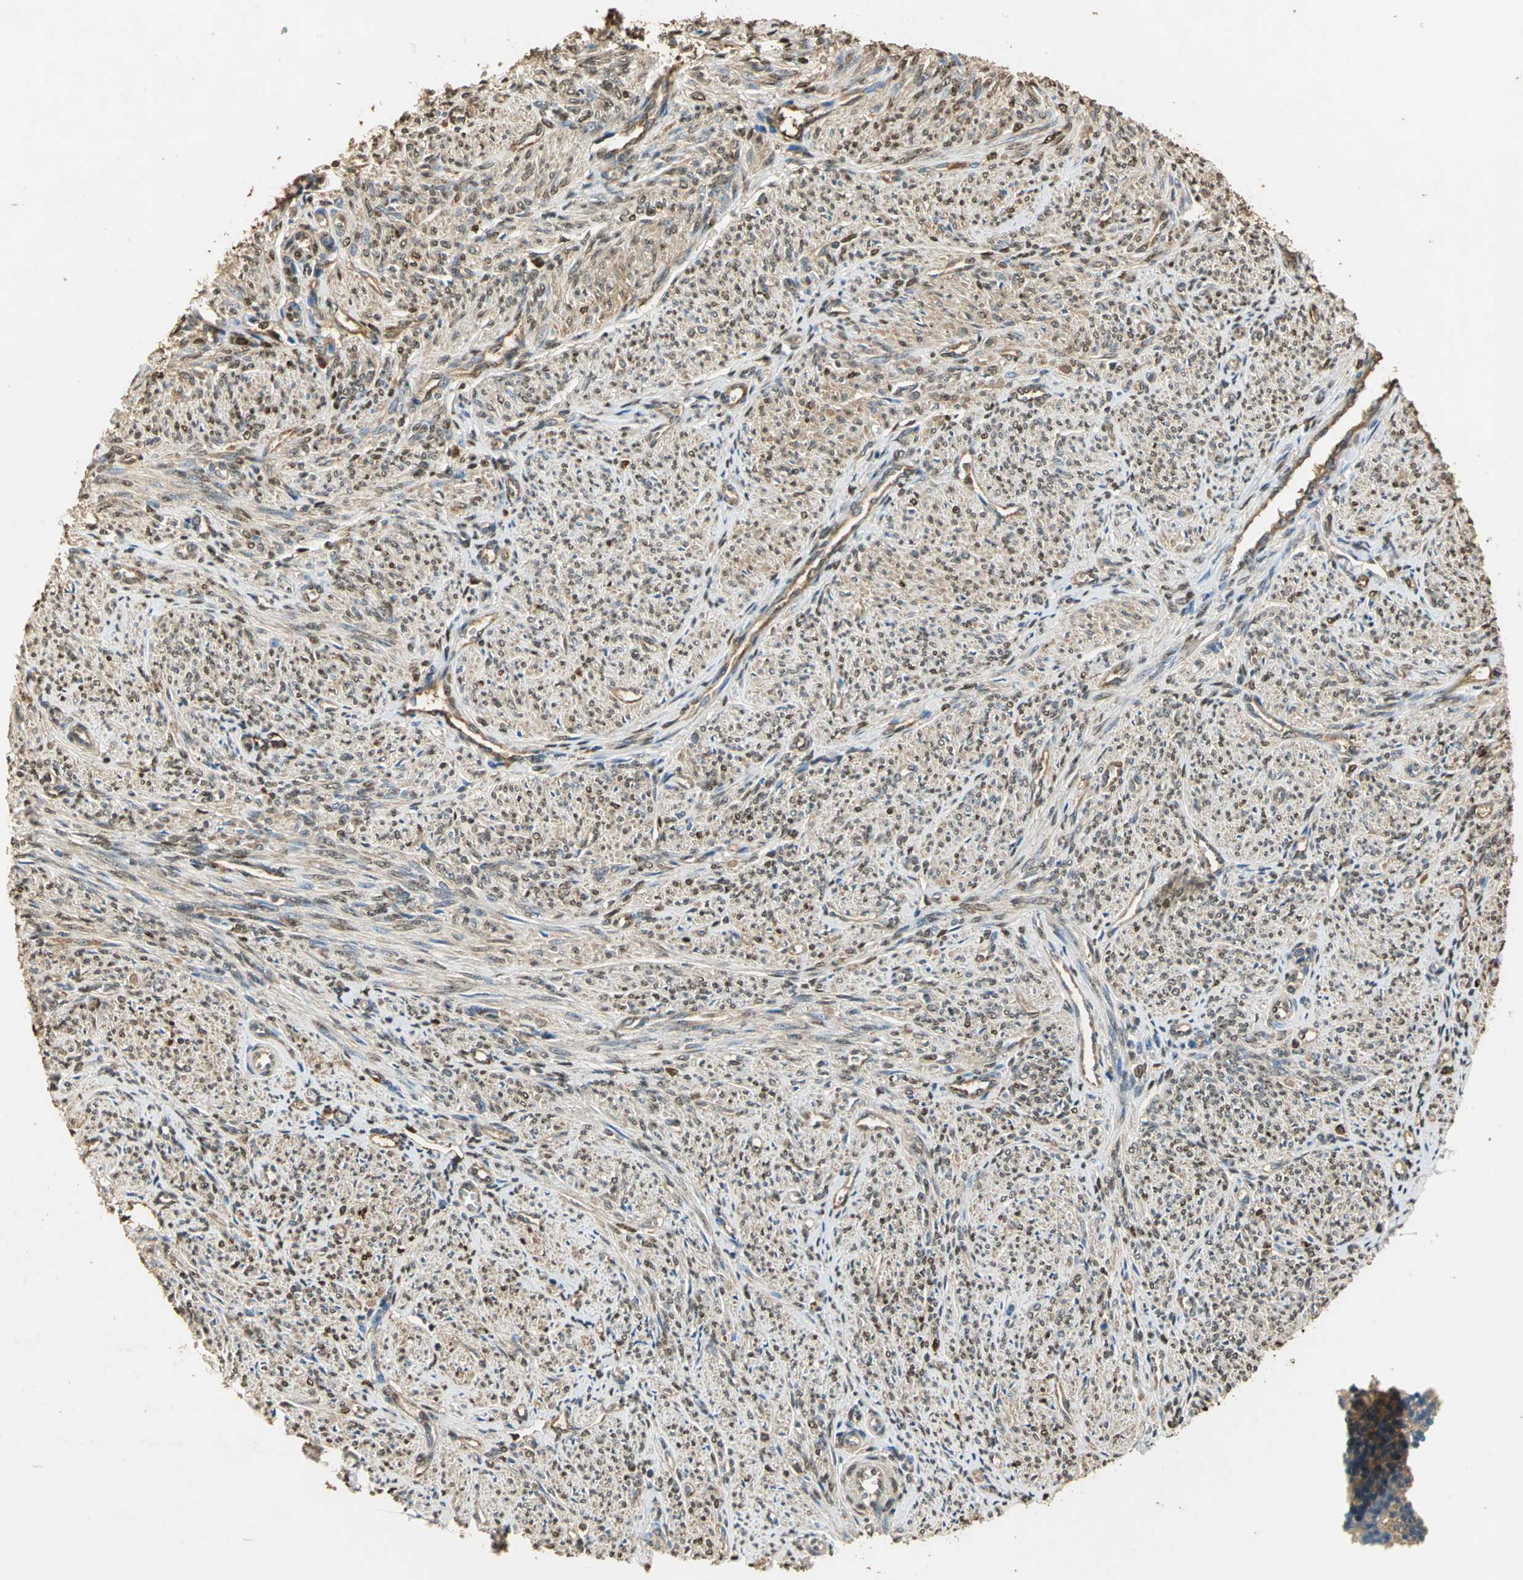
{"staining": {"intensity": "weak", "quantity": ">75%", "location": "cytoplasmic/membranous"}, "tissue": "smooth muscle", "cell_type": "Smooth muscle cells", "image_type": "normal", "snomed": [{"axis": "morphology", "description": "Normal tissue, NOS"}, {"axis": "topography", "description": "Smooth muscle"}], "caption": "Immunohistochemical staining of unremarkable smooth muscle reveals >75% levels of weak cytoplasmic/membranous protein expression in about >75% of smooth muscle cells.", "gene": "GAPDH", "patient": {"sex": "female", "age": 65}}